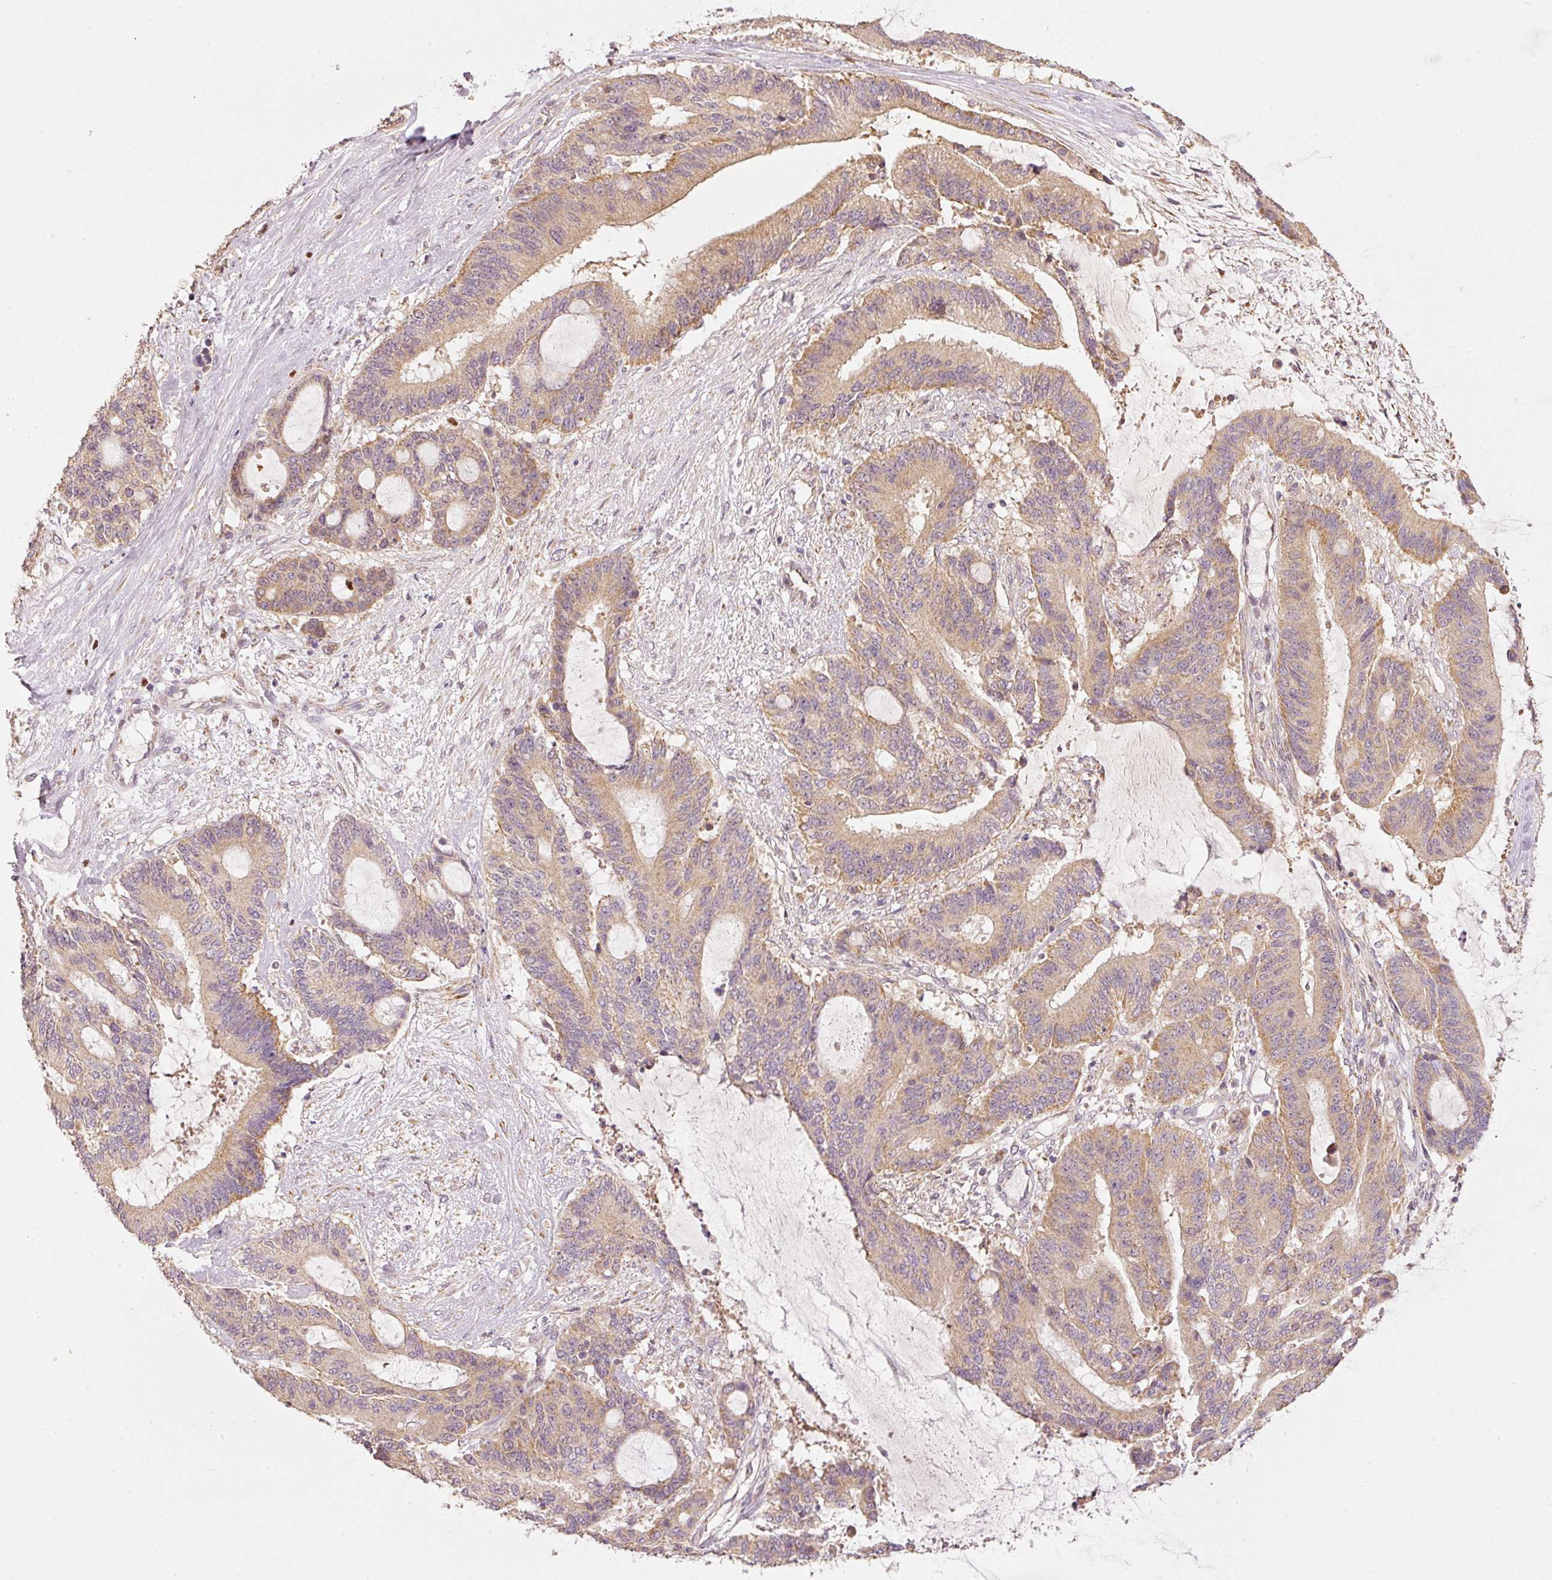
{"staining": {"intensity": "moderate", "quantity": ">75%", "location": "cytoplasmic/membranous"}, "tissue": "liver cancer", "cell_type": "Tumor cells", "image_type": "cancer", "snomed": [{"axis": "morphology", "description": "Normal tissue, NOS"}, {"axis": "morphology", "description": "Cholangiocarcinoma"}, {"axis": "topography", "description": "Liver"}, {"axis": "topography", "description": "Peripheral nerve tissue"}], "caption": "Protein expression by immunohistochemistry demonstrates moderate cytoplasmic/membranous expression in about >75% of tumor cells in liver cancer (cholangiocarcinoma). Ihc stains the protein in brown and the nuclei are stained blue.", "gene": "MTHFD1L", "patient": {"sex": "female", "age": 73}}